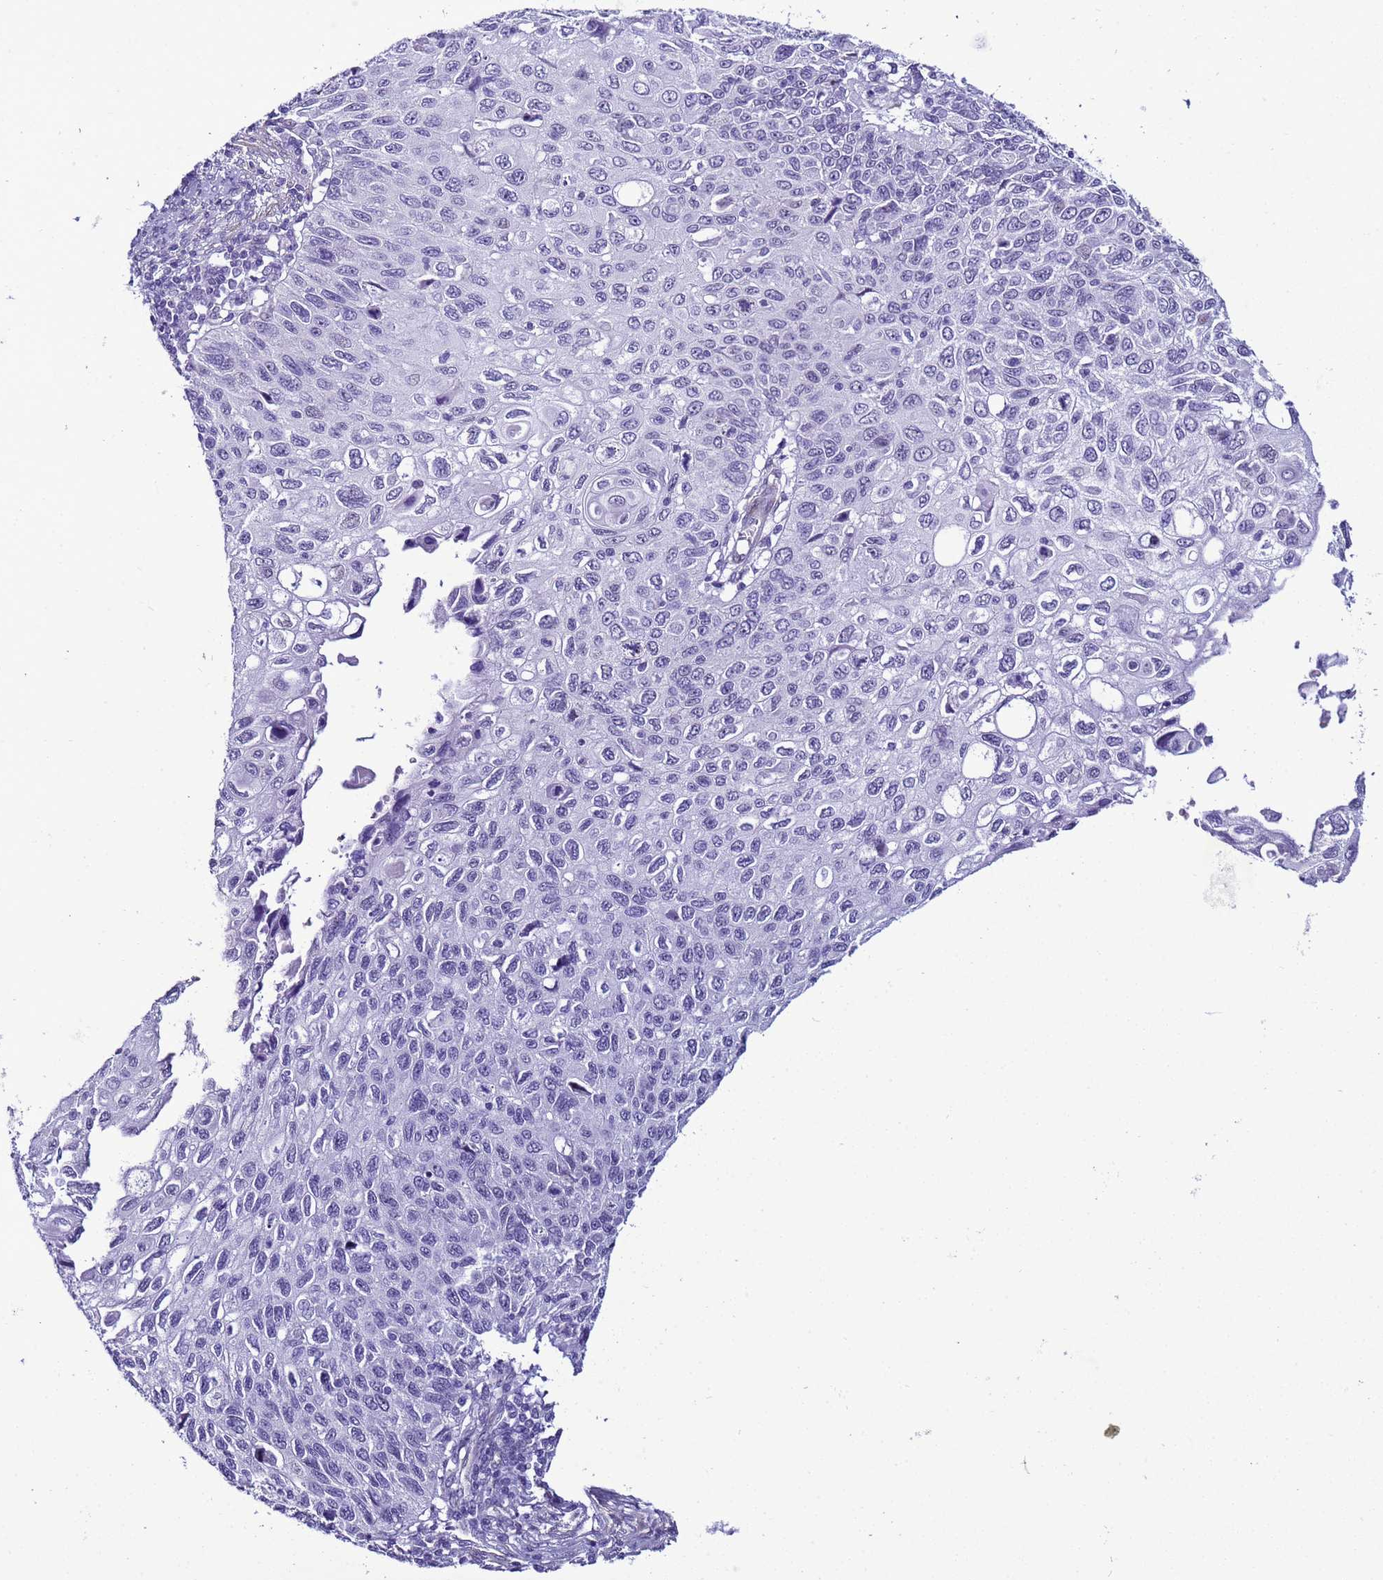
{"staining": {"intensity": "negative", "quantity": "none", "location": "none"}, "tissue": "cervical cancer", "cell_type": "Tumor cells", "image_type": "cancer", "snomed": [{"axis": "morphology", "description": "Squamous cell carcinoma, NOS"}, {"axis": "topography", "description": "Cervix"}], "caption": "IHC micrograph of human squamous cell carcinoma (cervical) stained for a protein (brown), which demonstrates no positivity in tumor cells.", "gene": "LRRC10B", "patient": {"sex": "female", "age": 70}}